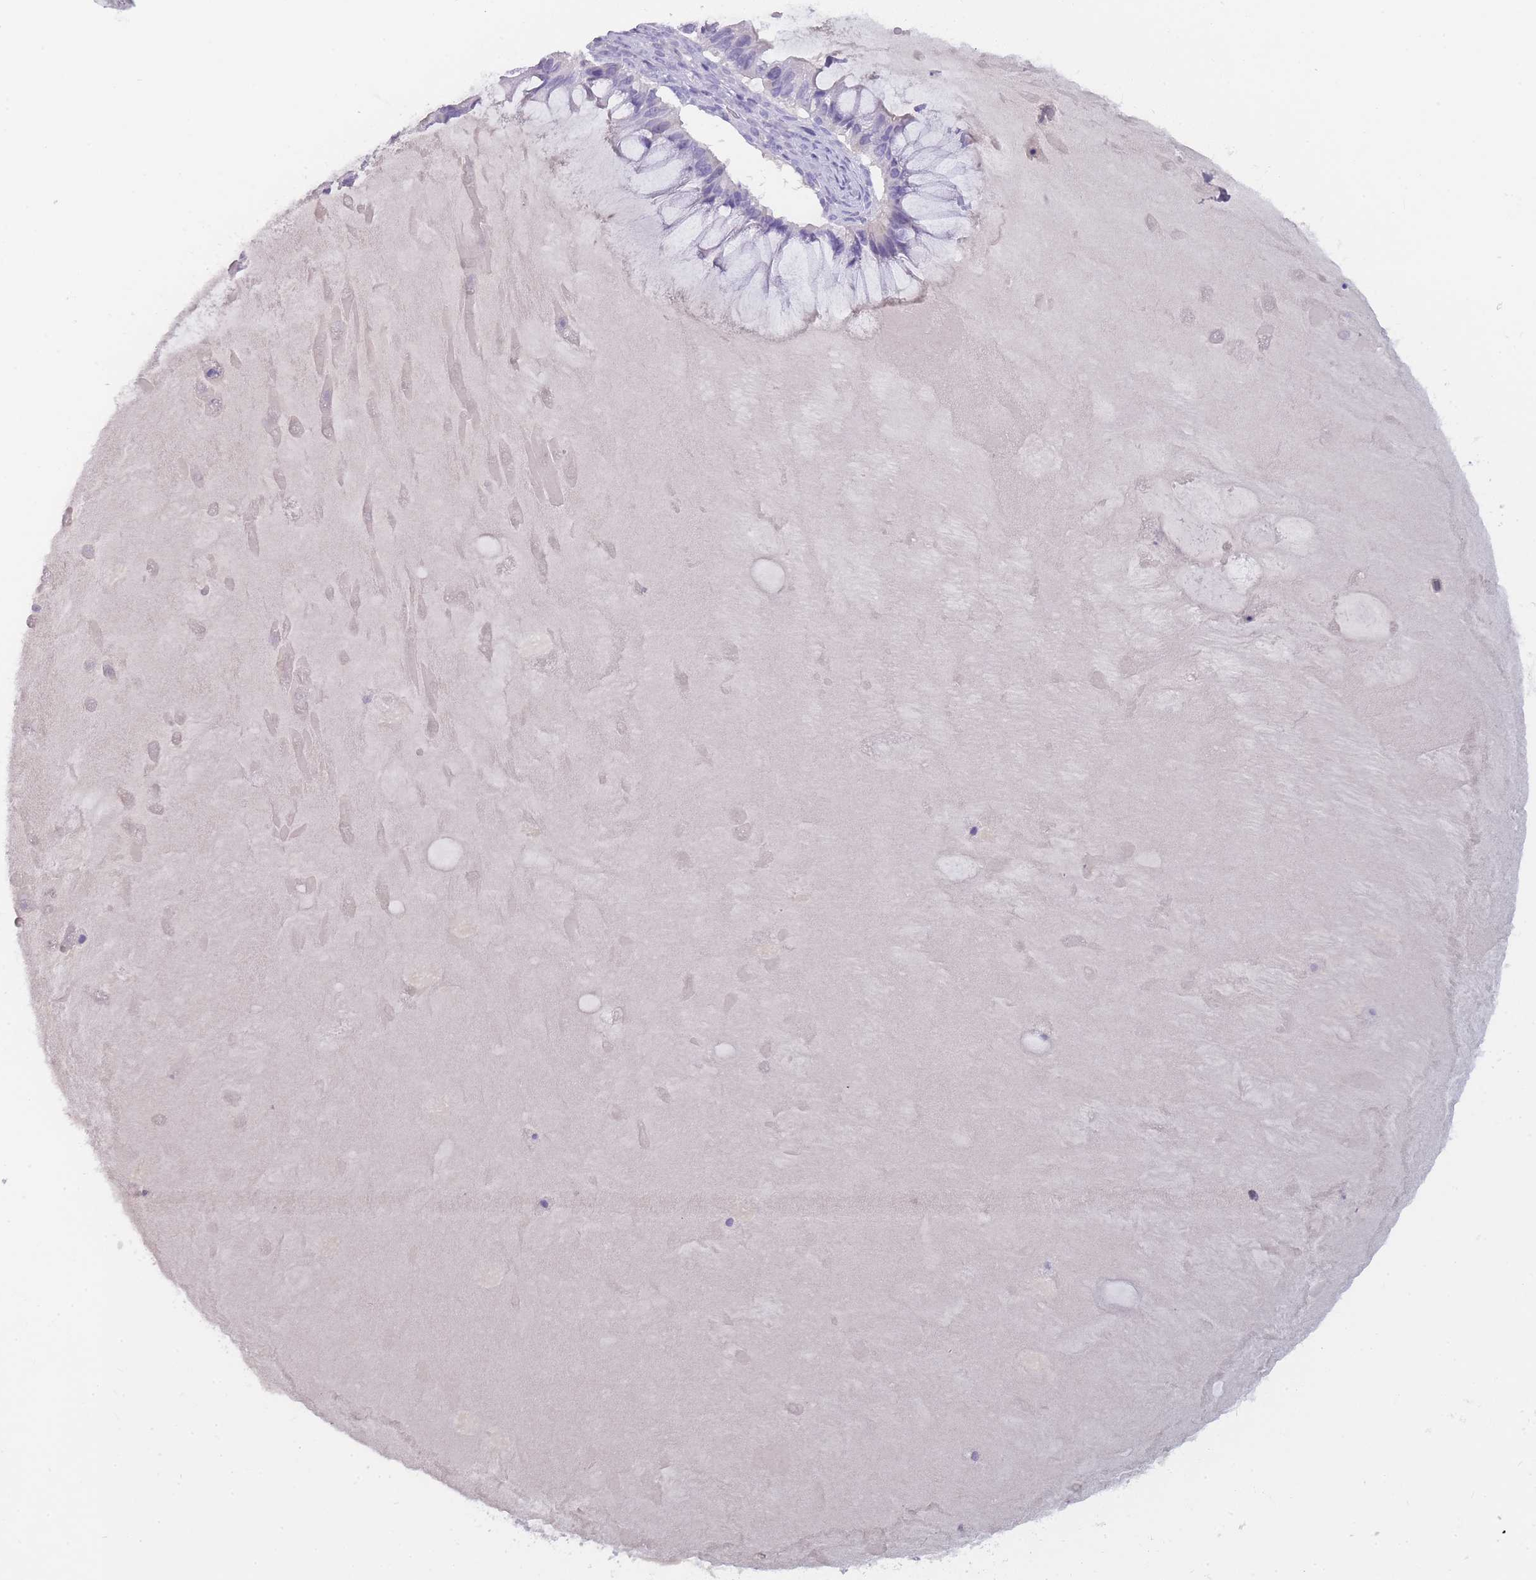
{"staining": {"intensity": "negative", "quantity": "none", "location": "none"}, "tissue": "ovarian cancer", "cell_type": "Tumor cells", "image_type": "cancer", "snomed": [{"axis": "morphology", "description": "Cystadenocarcinoma, mucinous, NOS"}, {"axis": "topography", "description": "Ovary"}], "caption": "The histopathology image exhibits no significant positivity in tumor cells of ovarian cancer (mucinous cystadenocarcinoma).", "gene": "TCP11", "patient": {"sex": "female", "age": 61}}